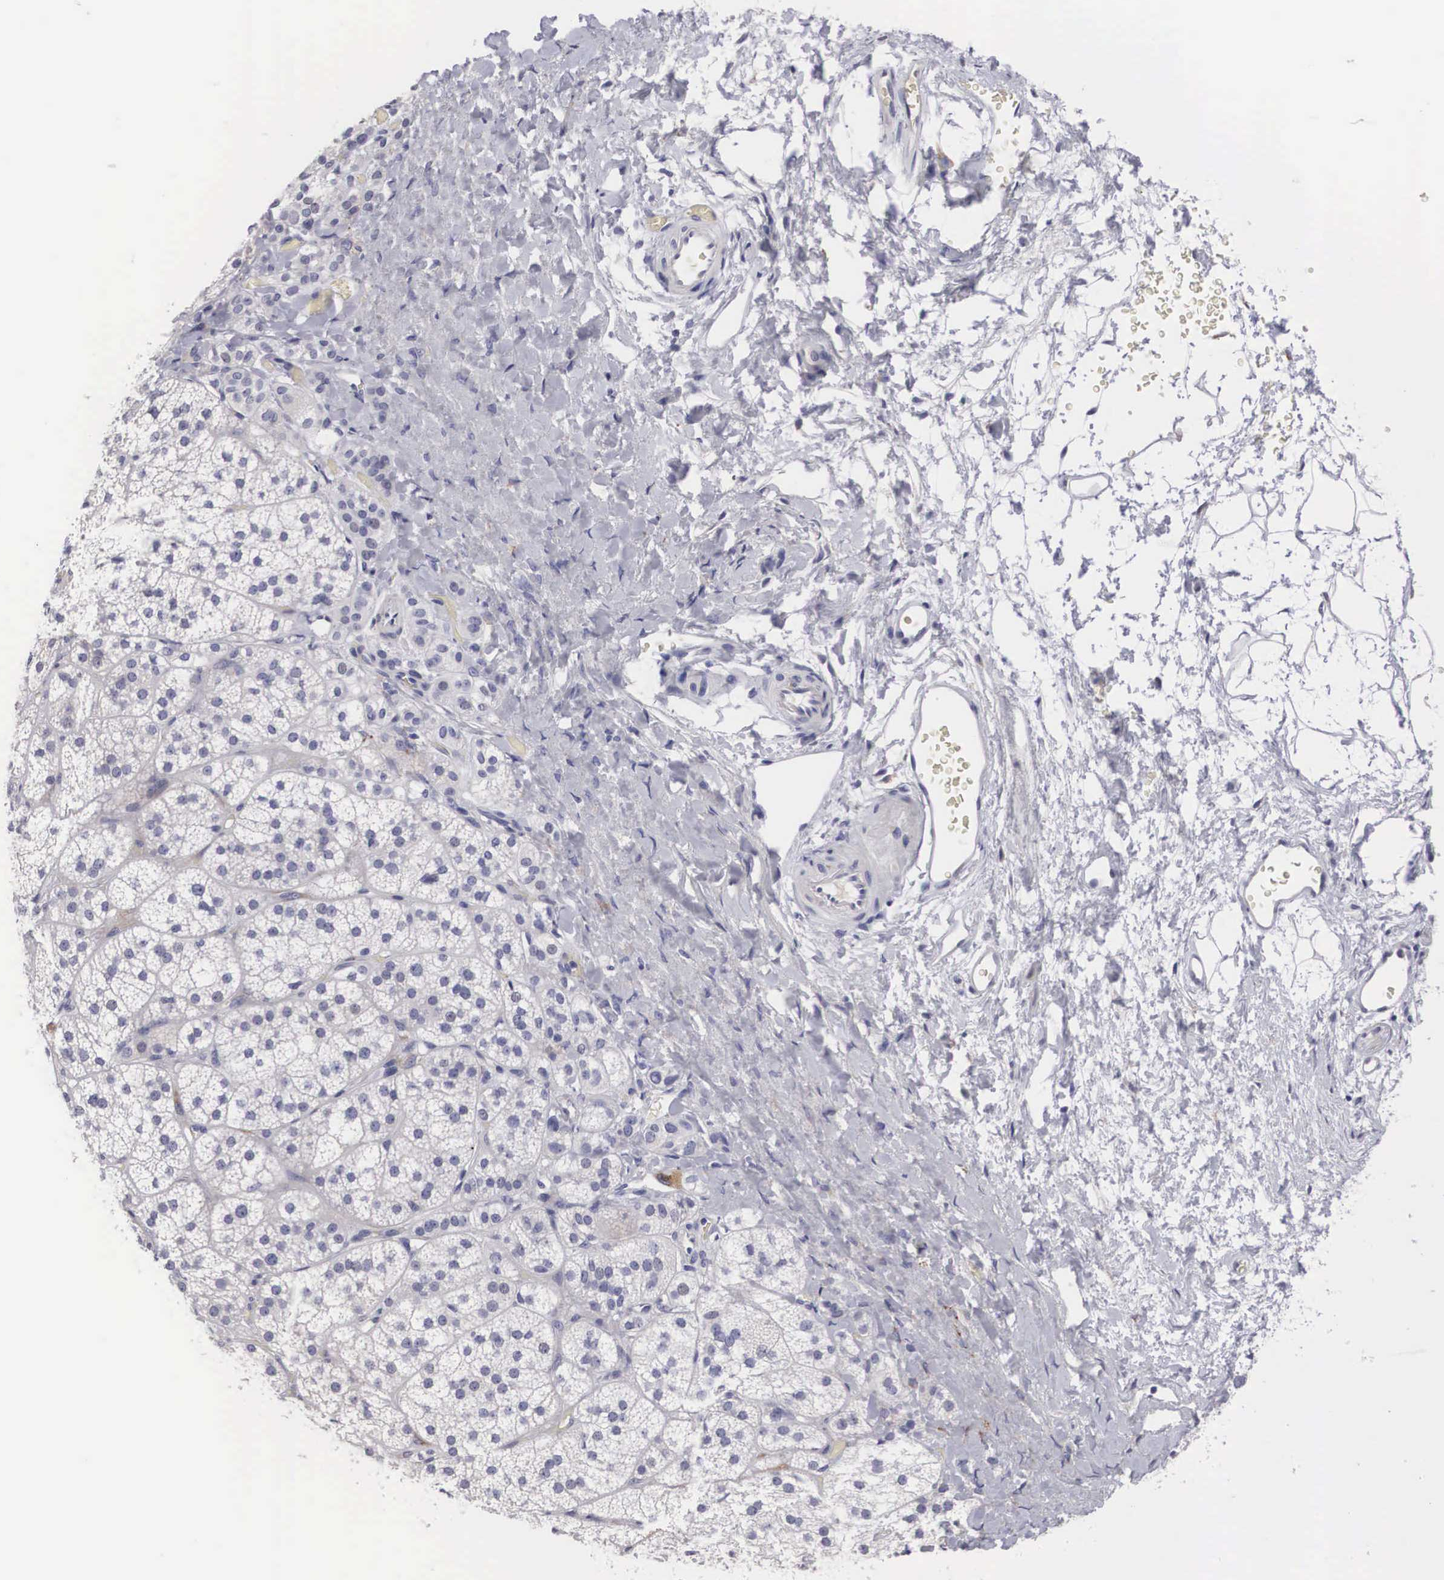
{"staining": {"intensity": "weak", "quantity": "<25%", "location": "cytoplasmic/membranous"}, "tissue": "adrenal gland", "cell_type": "Glandular cells", "image_type": "normal", "snomed": [{"axis": "morphology", "description": "Normal tissue, NOS"}, {"axis": "topography", "description": "Adrenal gland"}], "caption": "Protein analysis of benign adrenal gland demonstrates no significant expression in glandular cells. (Stains: DAB immunohistochemistry with hematoxylin counter stain, Microscopy: brightfield microscopy at high magnification).", "gene": "ARMCX3", "patient": {"sex": "female", "age": 60}}